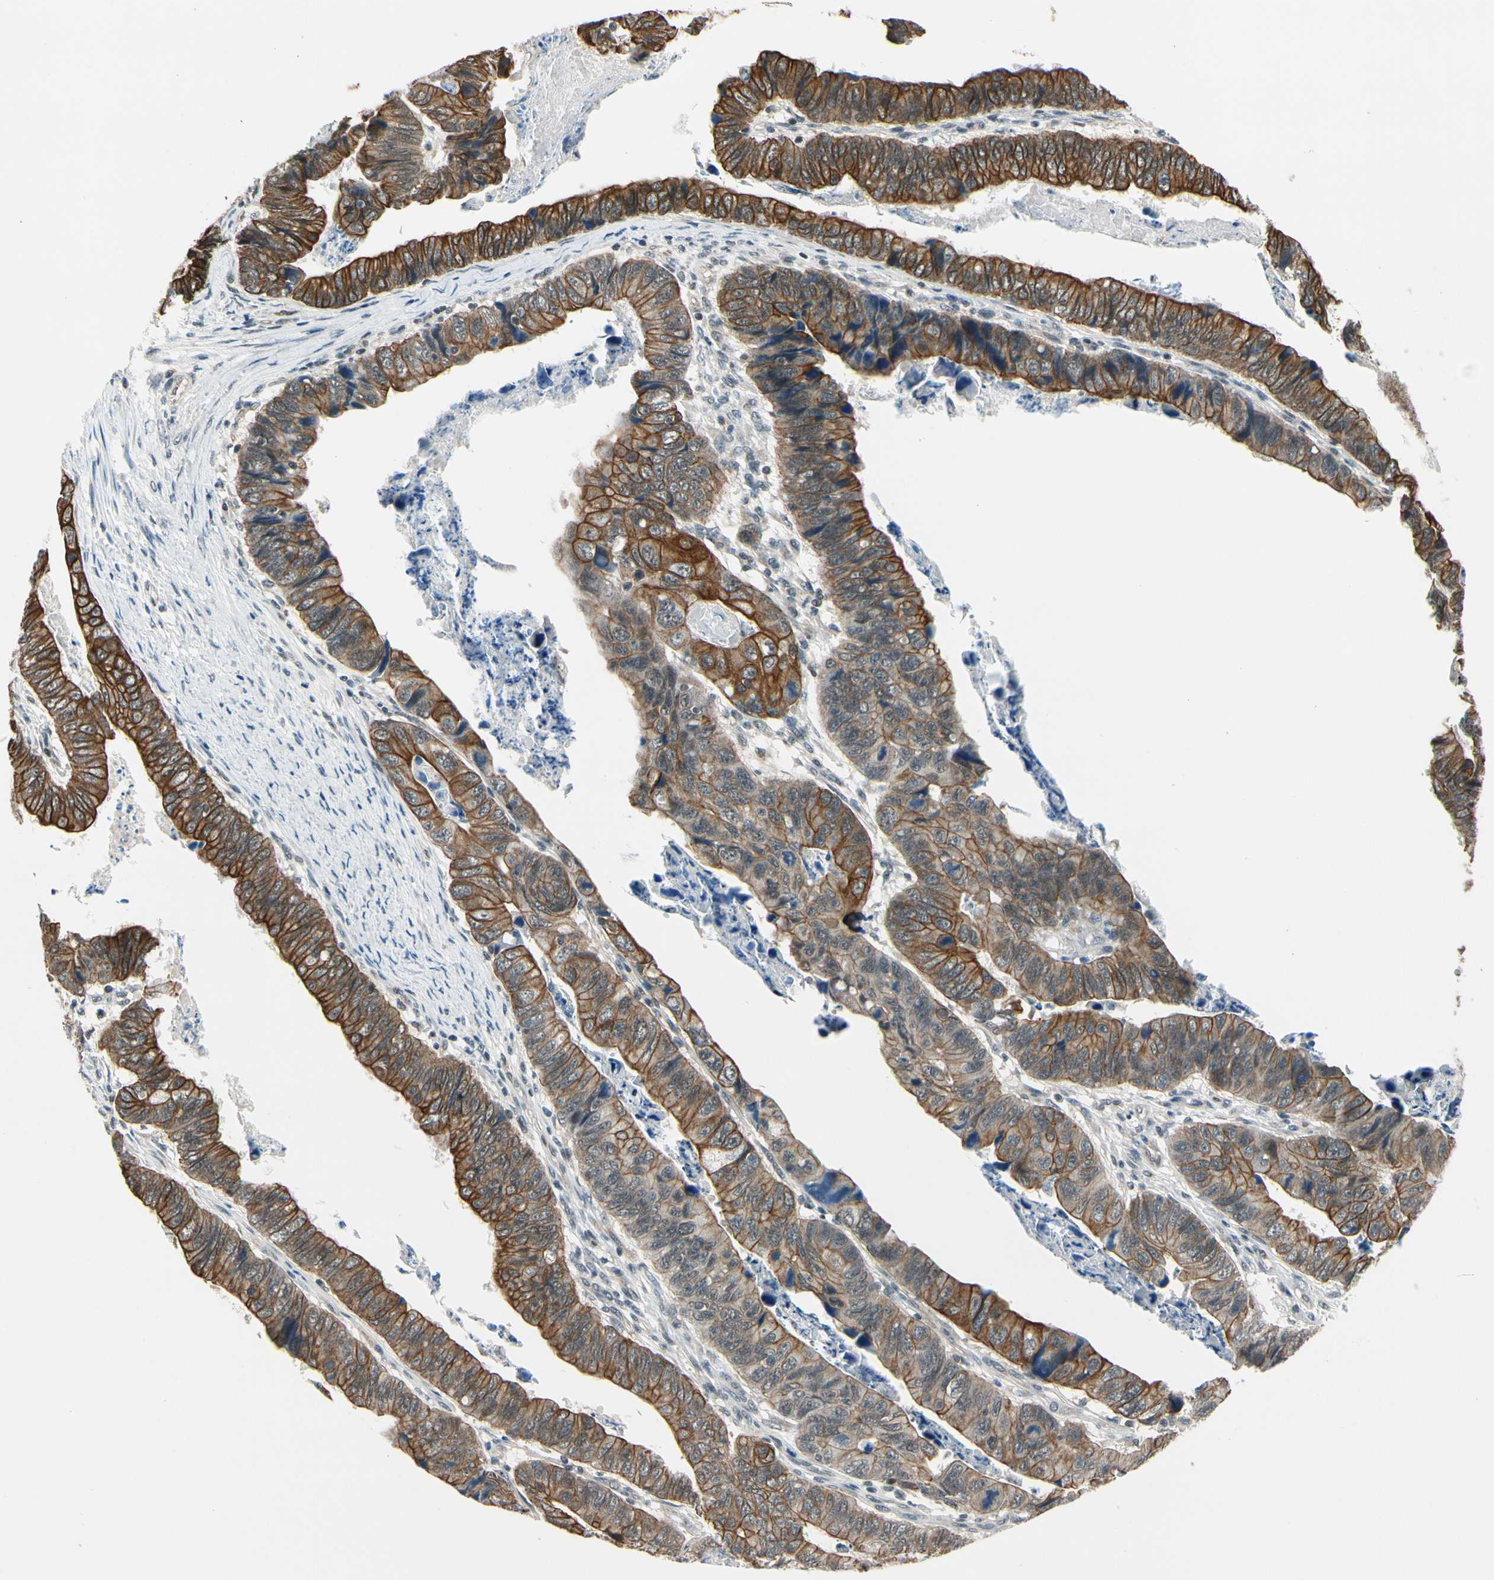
{"staining": {"intensity": "strong", "quantity": ">75%", "location": "cytoplasmic/membranous"}, "tissue": "stomach cancer", "cell_type": "Tumor cells", "image_type": "cancer", "snomed": [{"axis": "morphology", "description": "Adenocarcinoma, NOS"}, {"axis": "topography", "description": "Stomach, lower"}], "caption": "Strong cytoplasmic/membranous positivity is present in approximately >75% of tumor cells in stomach cancer (adenocarcinoma). (DAB IHC, brown staining for protein, blue staining for nuclei).", "gene": "TAF12", "patient": {"sex": "male", "age": 77}}